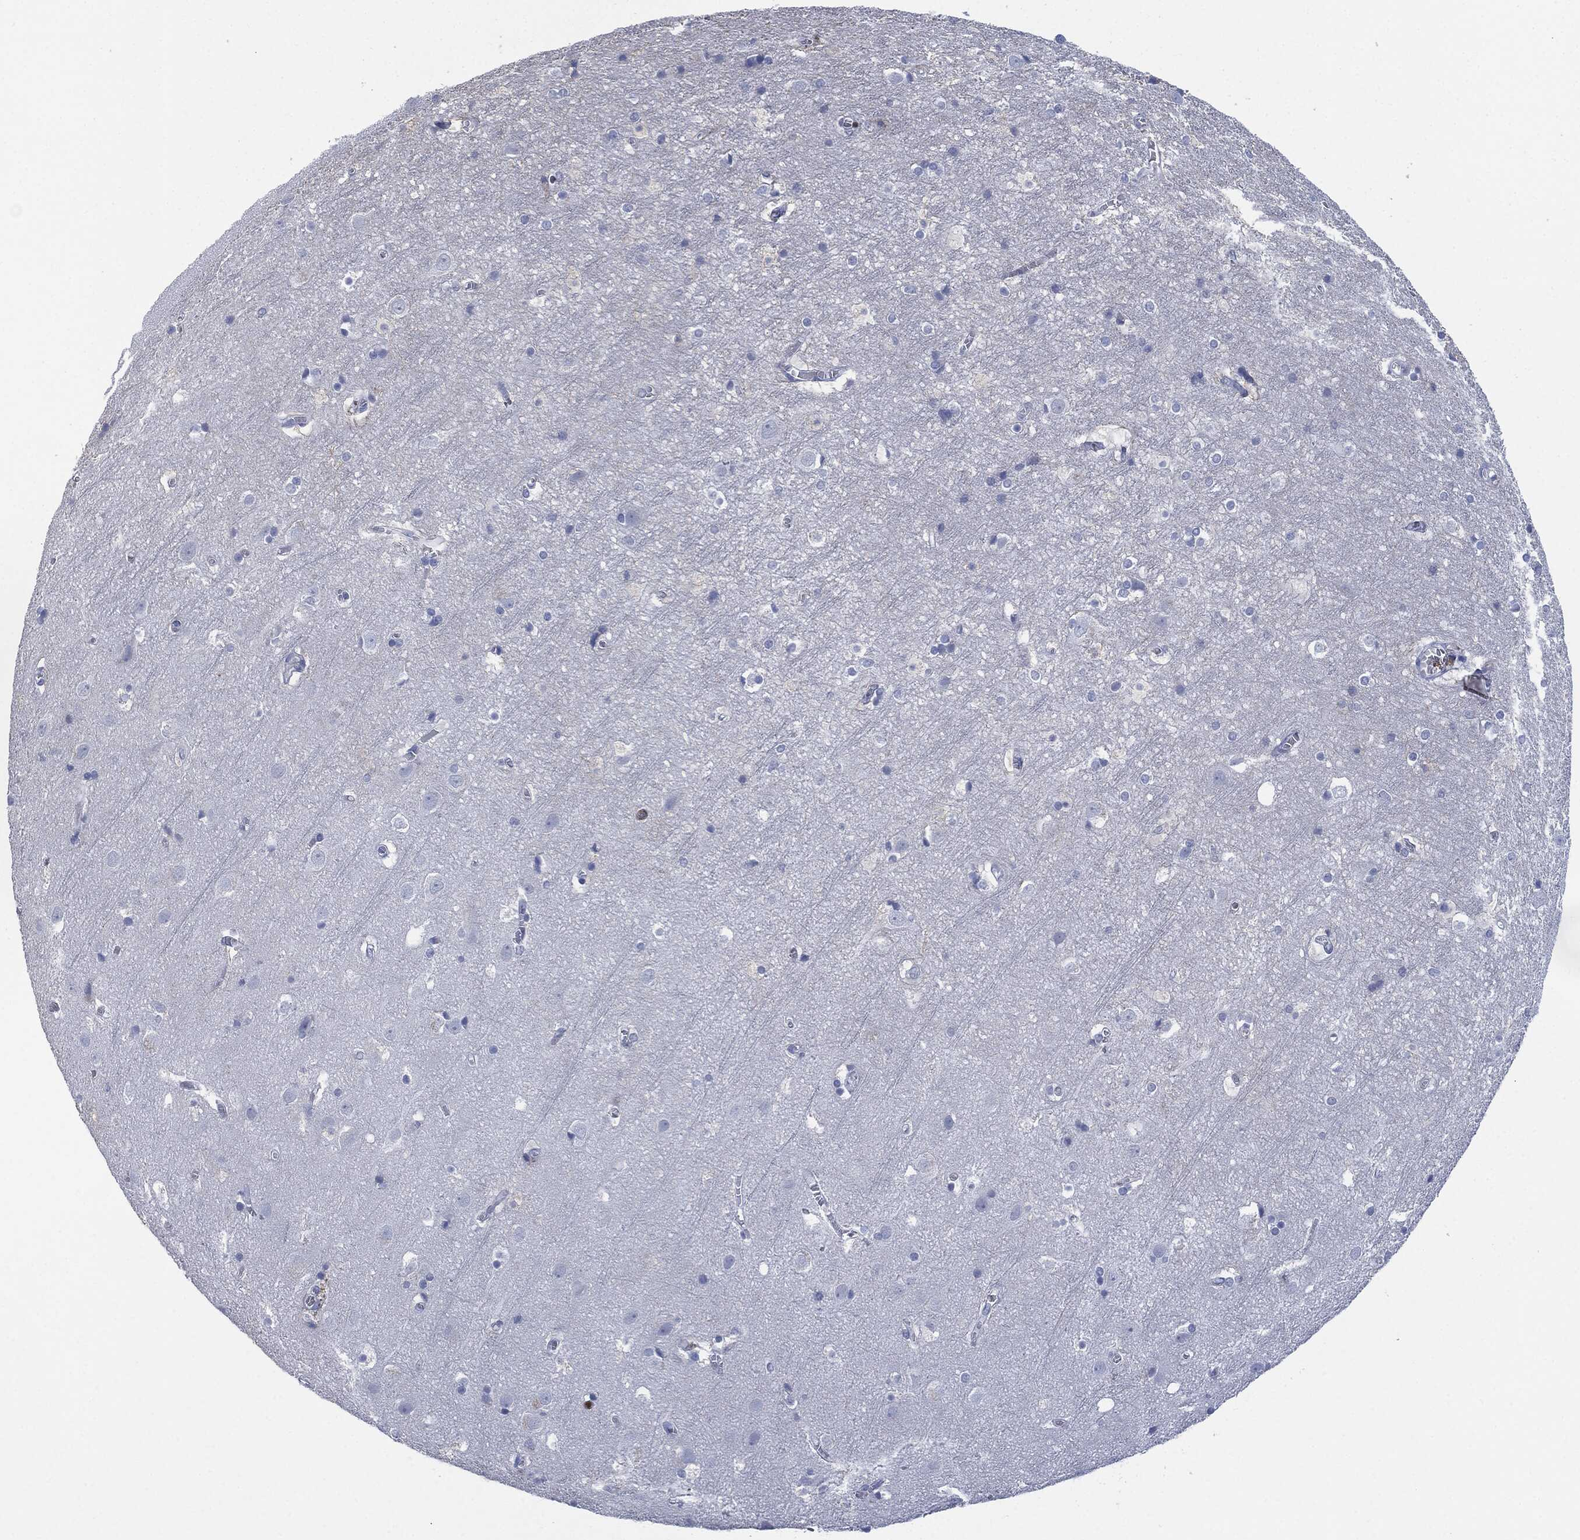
{"staining": {"intensity": "negative", "quantity": "none", "location": "none"}, "tissue": "cerebral cortex", "cell_type": "Endothelial cells", "image_type": "normal", "snomed": [{"axis": "morphology", "description": "Normal tissue, NOS"}, {"axis": "topography", "description": "Cerebral cortex"}], "caption": "Endothelial cells show no significant protein expression in unremarkable cerebral cortex. The staining was performed using DAB (3,3'-diaminobenzidine) to visualize the protein expression in brown, while the nuclei were stained in blue with hematoxylin (Magnification: 20x).", "gene": "CEACAM8", "patient": {"sex": "male", "age": 59}}